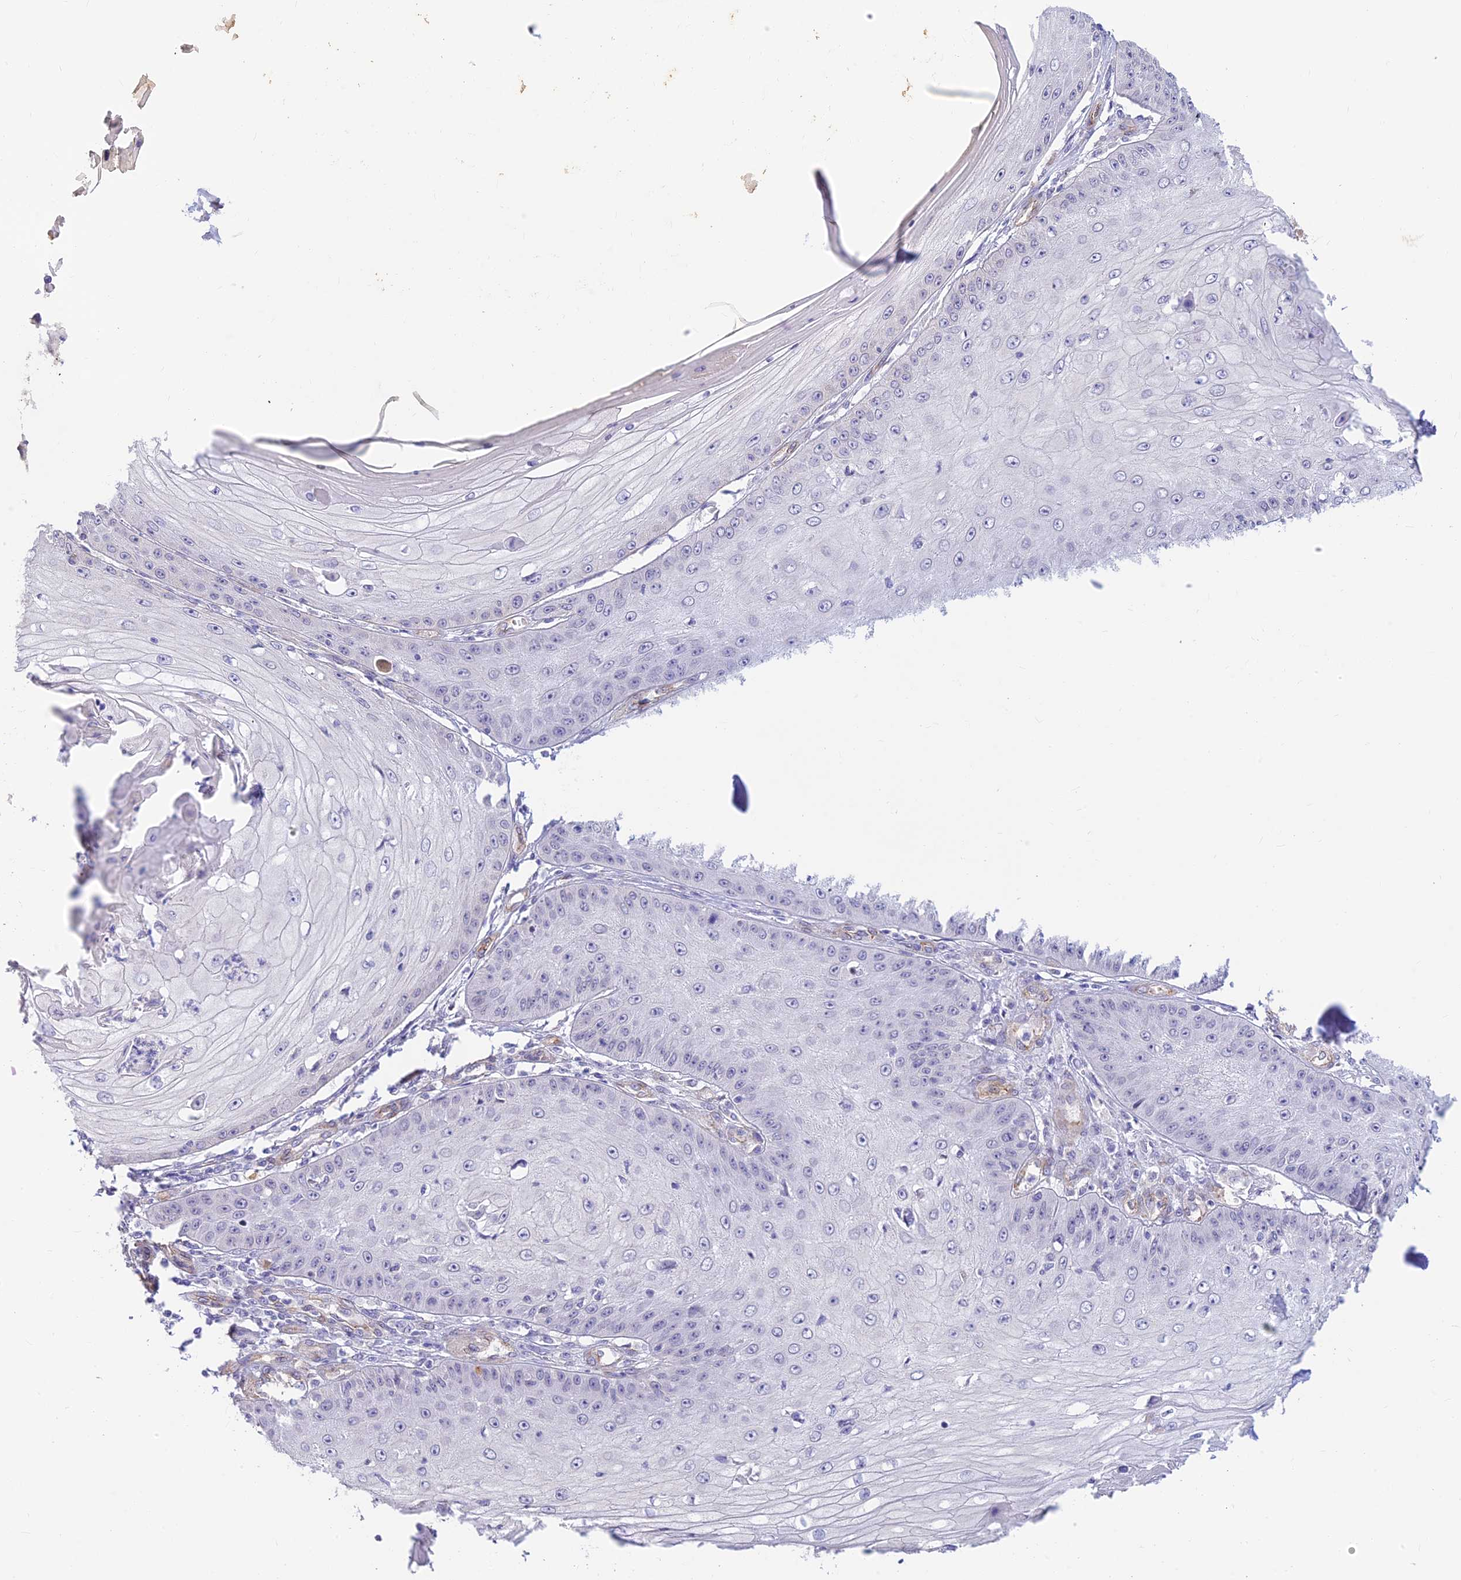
{"staining": {"intensity": "negative", "quantity": "none", "location": "none"}, "tissue": "skin cancer", "cell_type": "Tumor cells", "image_type": "cancer", "snomed": [{"axis": "morphology", "description": "Squamous cell carcinoma, NOS"}, {"axis": "topography", "description": "Skin"}], "caption": "High magnification brightfield microscopy of skin cancer (squamous cell carcinoma) stained with DAB (brown) and counterstained with hematoxylin (blue): tumor cells show no significant positivity. (IHC, brightfield microscopy, high magnification).", "gene": "ALDH1L2", "patient": {"sex": "male", "age": 70}}